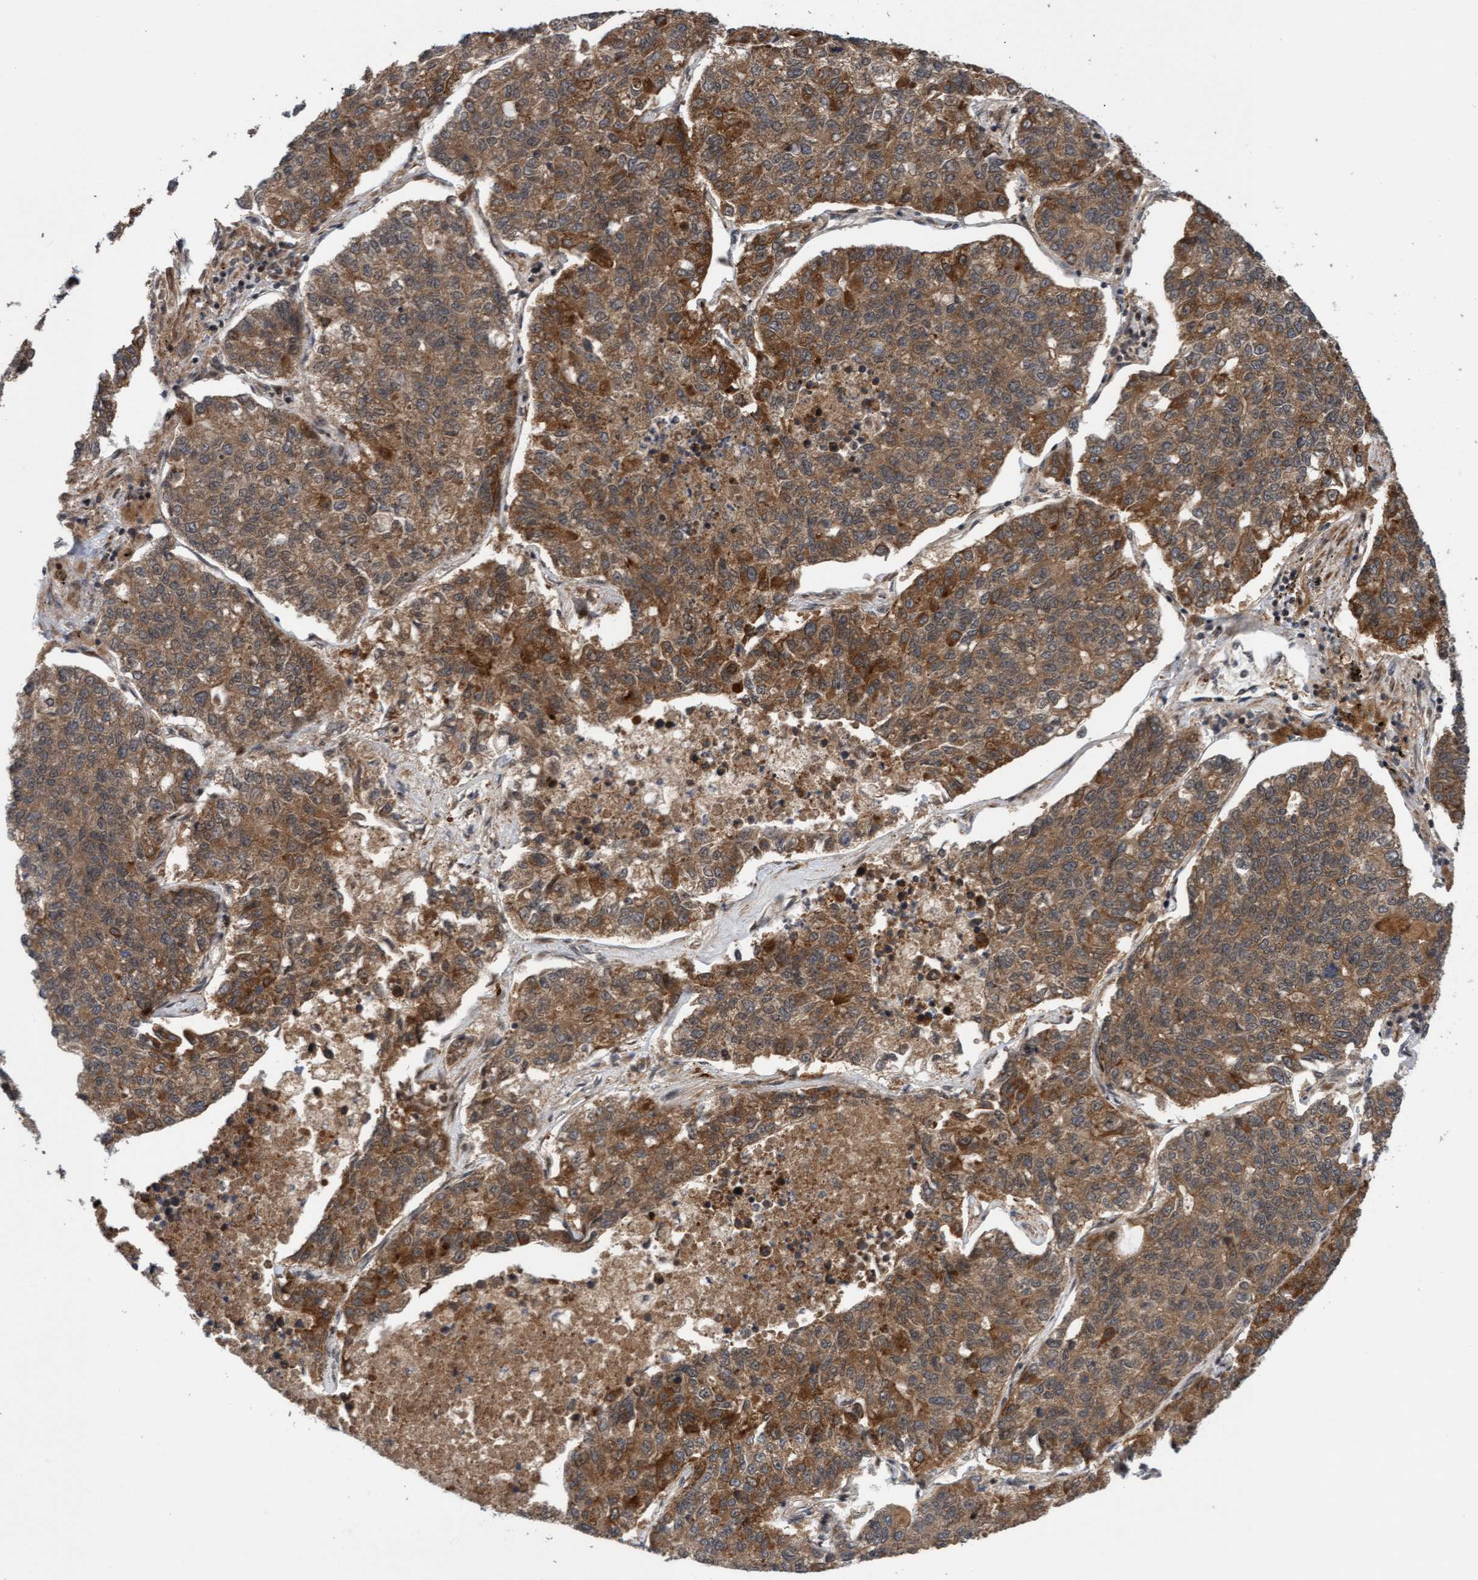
{"staining": {"intensity": "moderate", "quantity": ">75%", "location": "cytoplasmic/membranous"}, "tissue": "lung cancer", "cell_type": "Tumor cells", "image_type": "cancer", "snomed": [{"axis": "morphology", "description": "Adenocarcinoma, NOS"}, {"axis": "topography", "description": "Lung"}], "caption": "The micrograph demonstrates immunohistochemical staining of lung adenocarcinoma. There is moderate cytoplasmic/membranous positivity is seen in about >75% of tumor cells. Using DAB (brown) and hematoxylin (blue) stains, captured at high magnification using brightfield microscopy.", "gene": "ITFG1", "patient": {"sex": "male", "age": 49}}